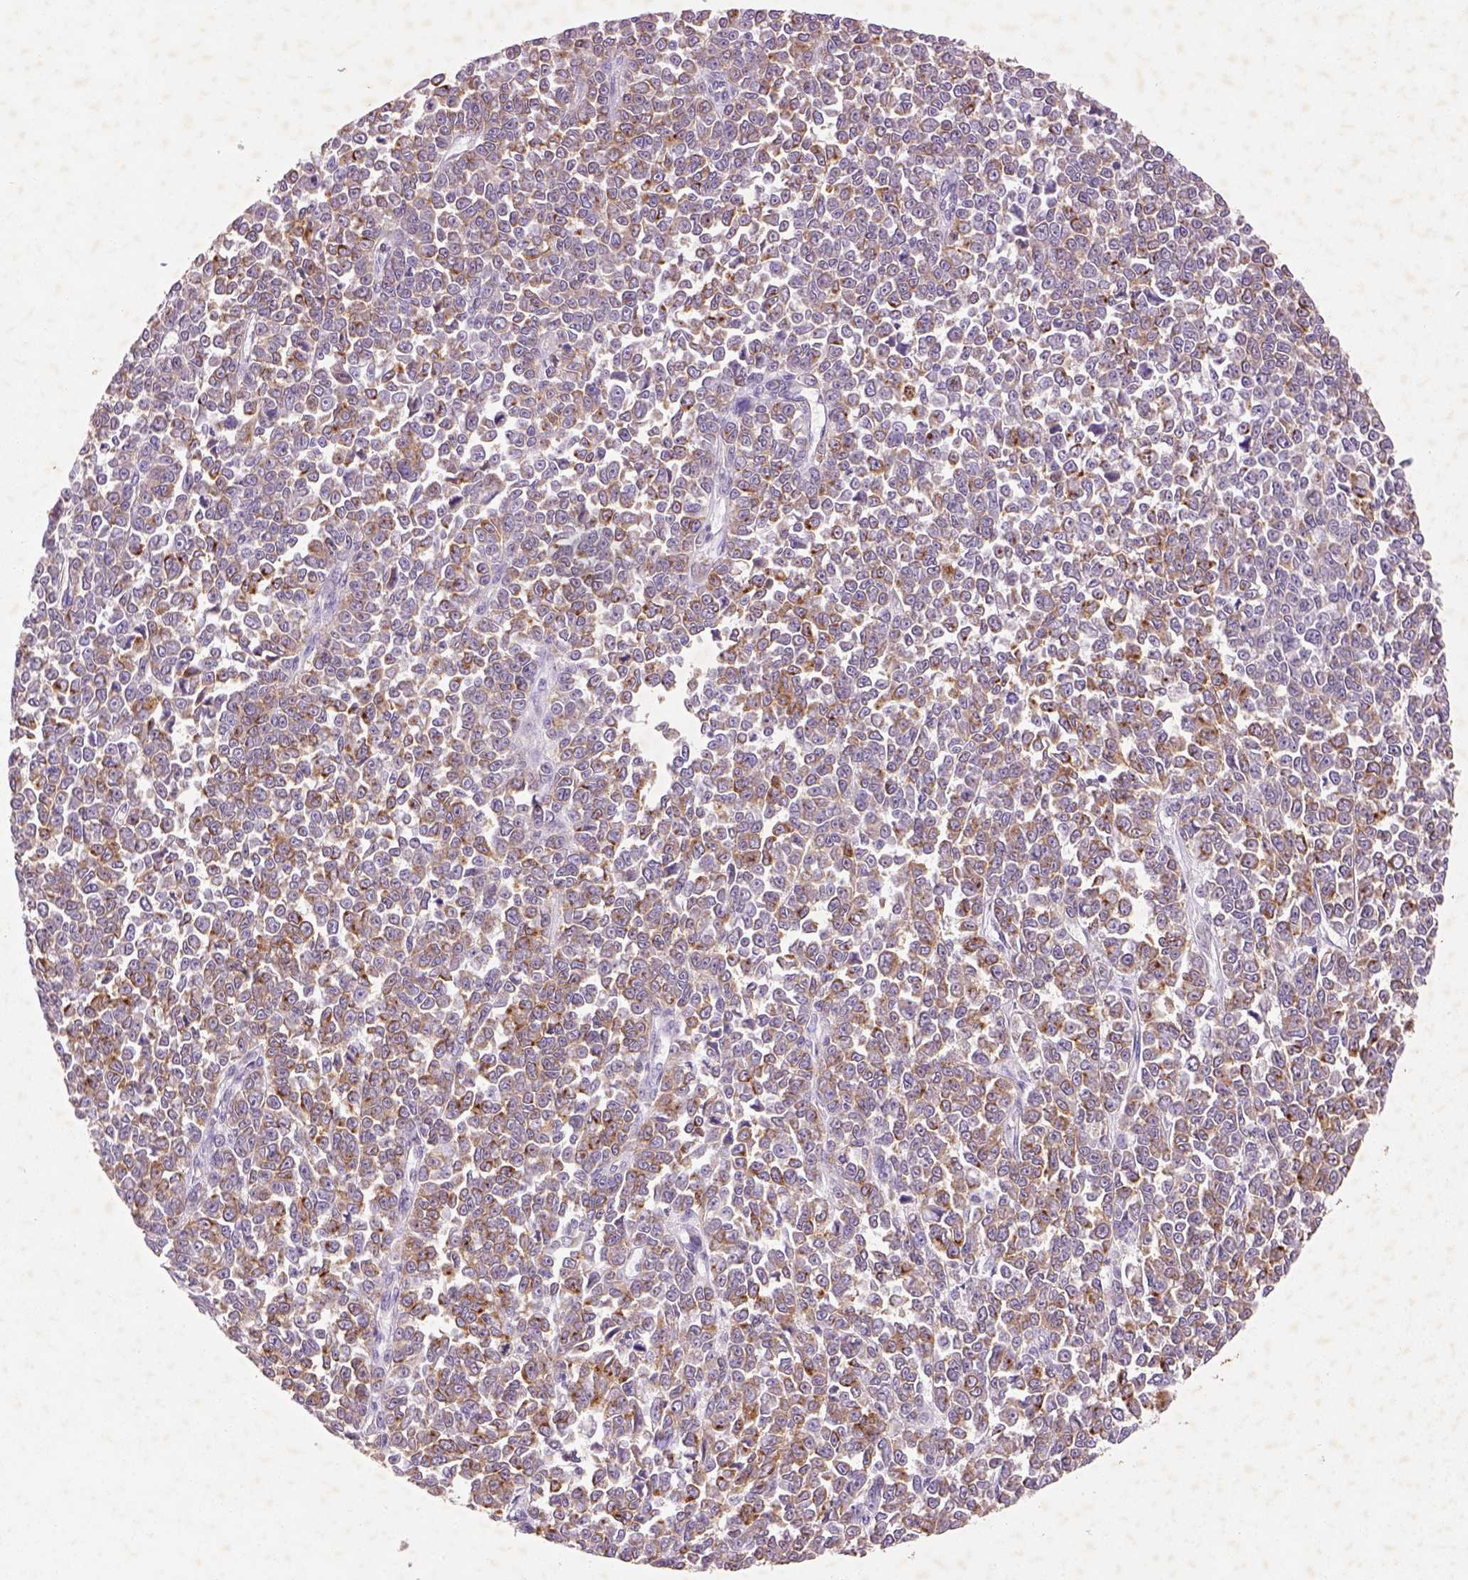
{"staining": {"intensity": "moderate", "quantity": ">75%", "location": "cytoplasmic/membranous"}, "tissue": "melanoma", "cell_type": "Tumor cells", "image_type": "cancer", "snomed": [{"axis": "morphology", "description": "Malignant melanoma, NOS"}, {"axis": "topography", "description": "Skin"}], "caption": "This image displays immunohistochemistry (IHC) staining of melanoma, with medium moderate cytoplasmic/membranous expression in about >75% of tumor cells.", "gene": "AP2B1", "patient": {"sex": "female", "age": 95}}